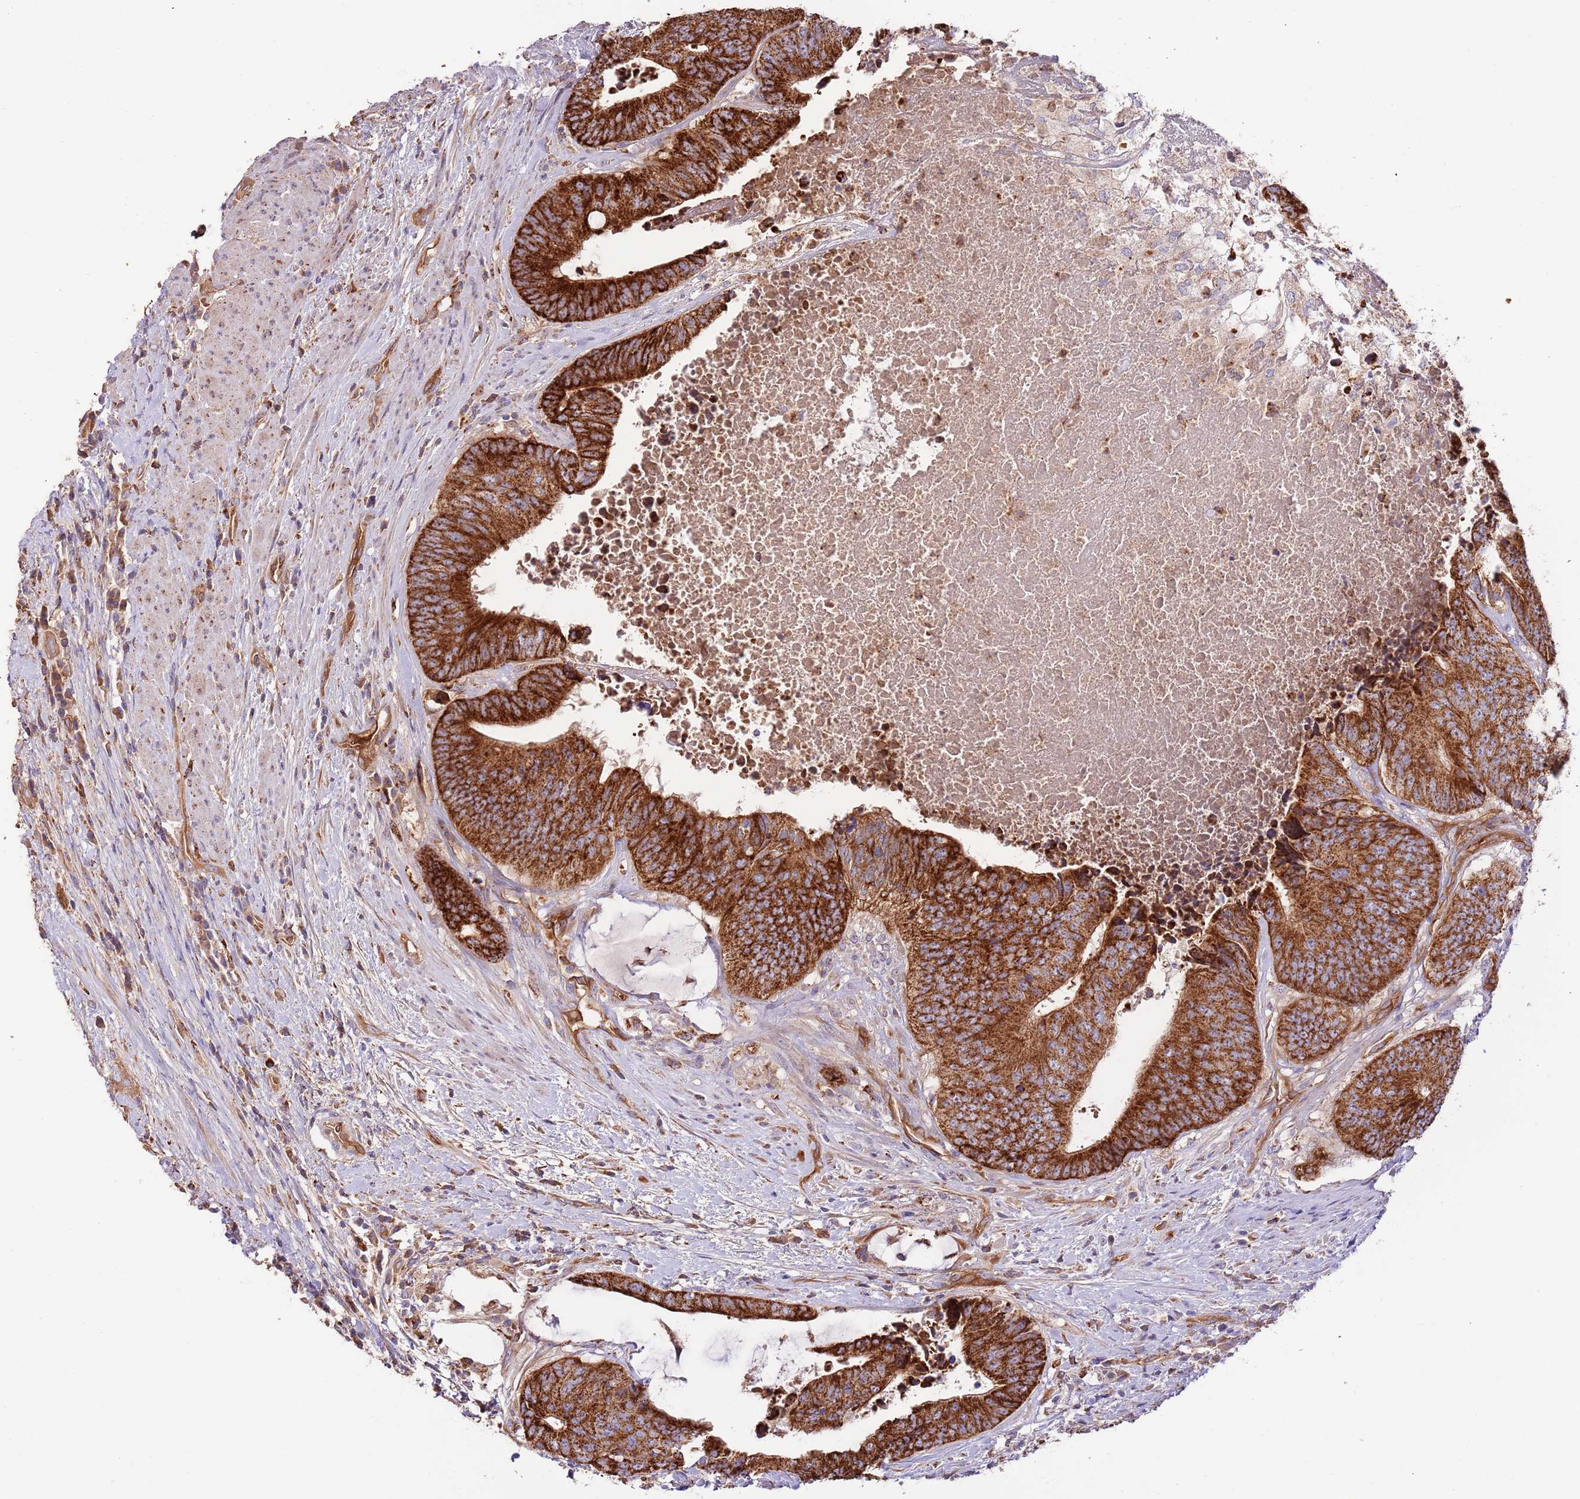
{"staining": {"intensity": "strong", "quantity": ">75%", "location": "cytoplasmic/membranous"}, "tissue": "colorectal cancer", "cell_type": "Tumor cells", "image_type": "cancer", "snomed": [{"axis": "morphology", "description": "Adenocarcinoma, NOS"}, {"axis": "topography", "description": "Rectum"}], "caption": "This is an image of IHC staining of colorectal adenocarcinoma, which shows strong positivity in the cytoplasmic/membranous of tumor cells.", "gene": "DOCK6", "patient": {"sex": "male", "age": 72}}